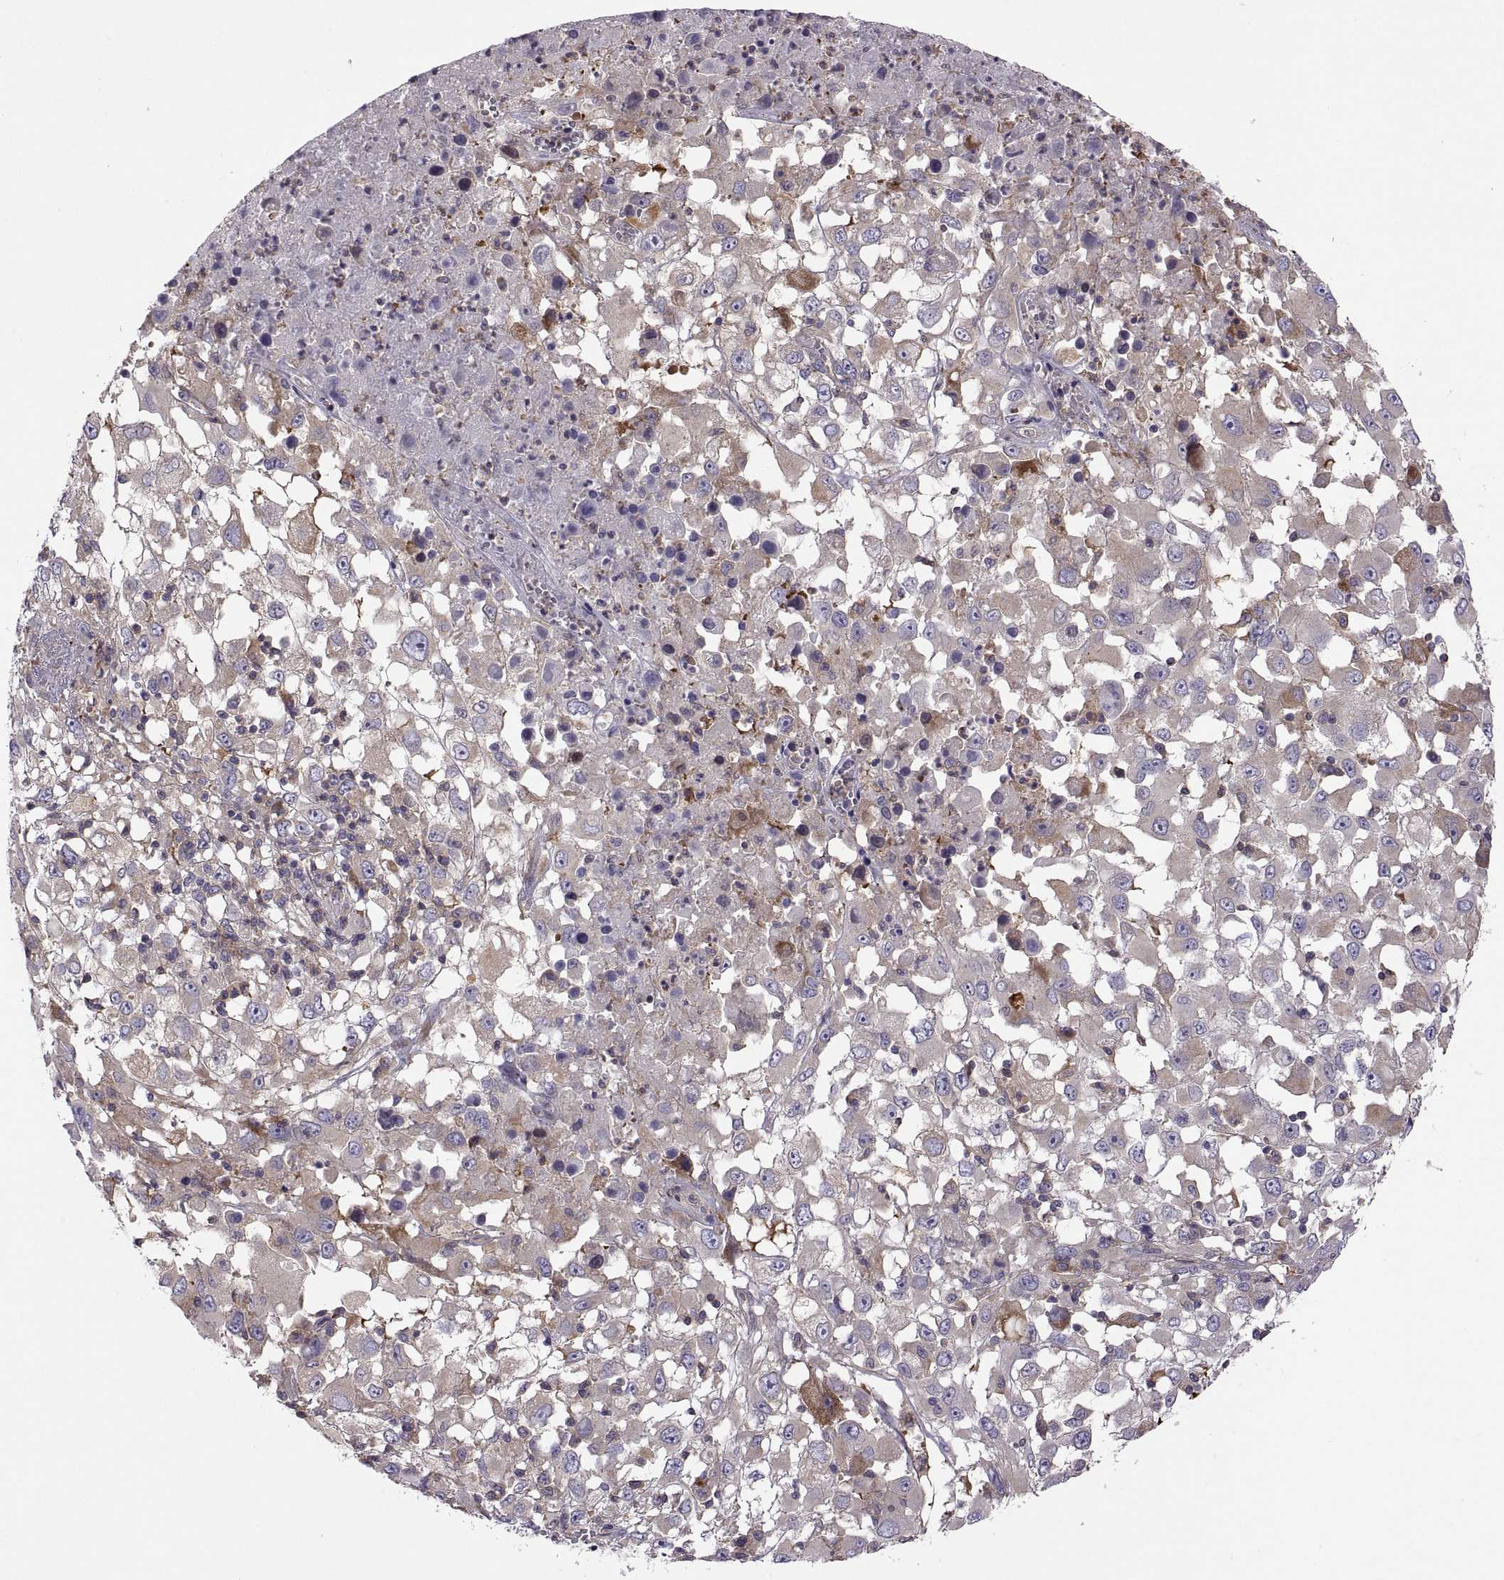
{"staining": {"intensity": "weak", "quantity": "<25%", "location": "cytoplasmic/membranous"}, "tissue": "melanoma", "cell_type": "Tumor cells", "image_type": "cancer", "snomed": [{"axis": "morphology", "description": "Malignant melanoma, Metastatic site"}, {"axis": "topography", "description": "Soft tissue"}], "caption": "This is an immunohistochemistry micrograph of malignant melanoma (metastatic site). There is no staining in tumor cells.", "gene": "SPATA32", "patient": {"sex": "male", "age": 50}}